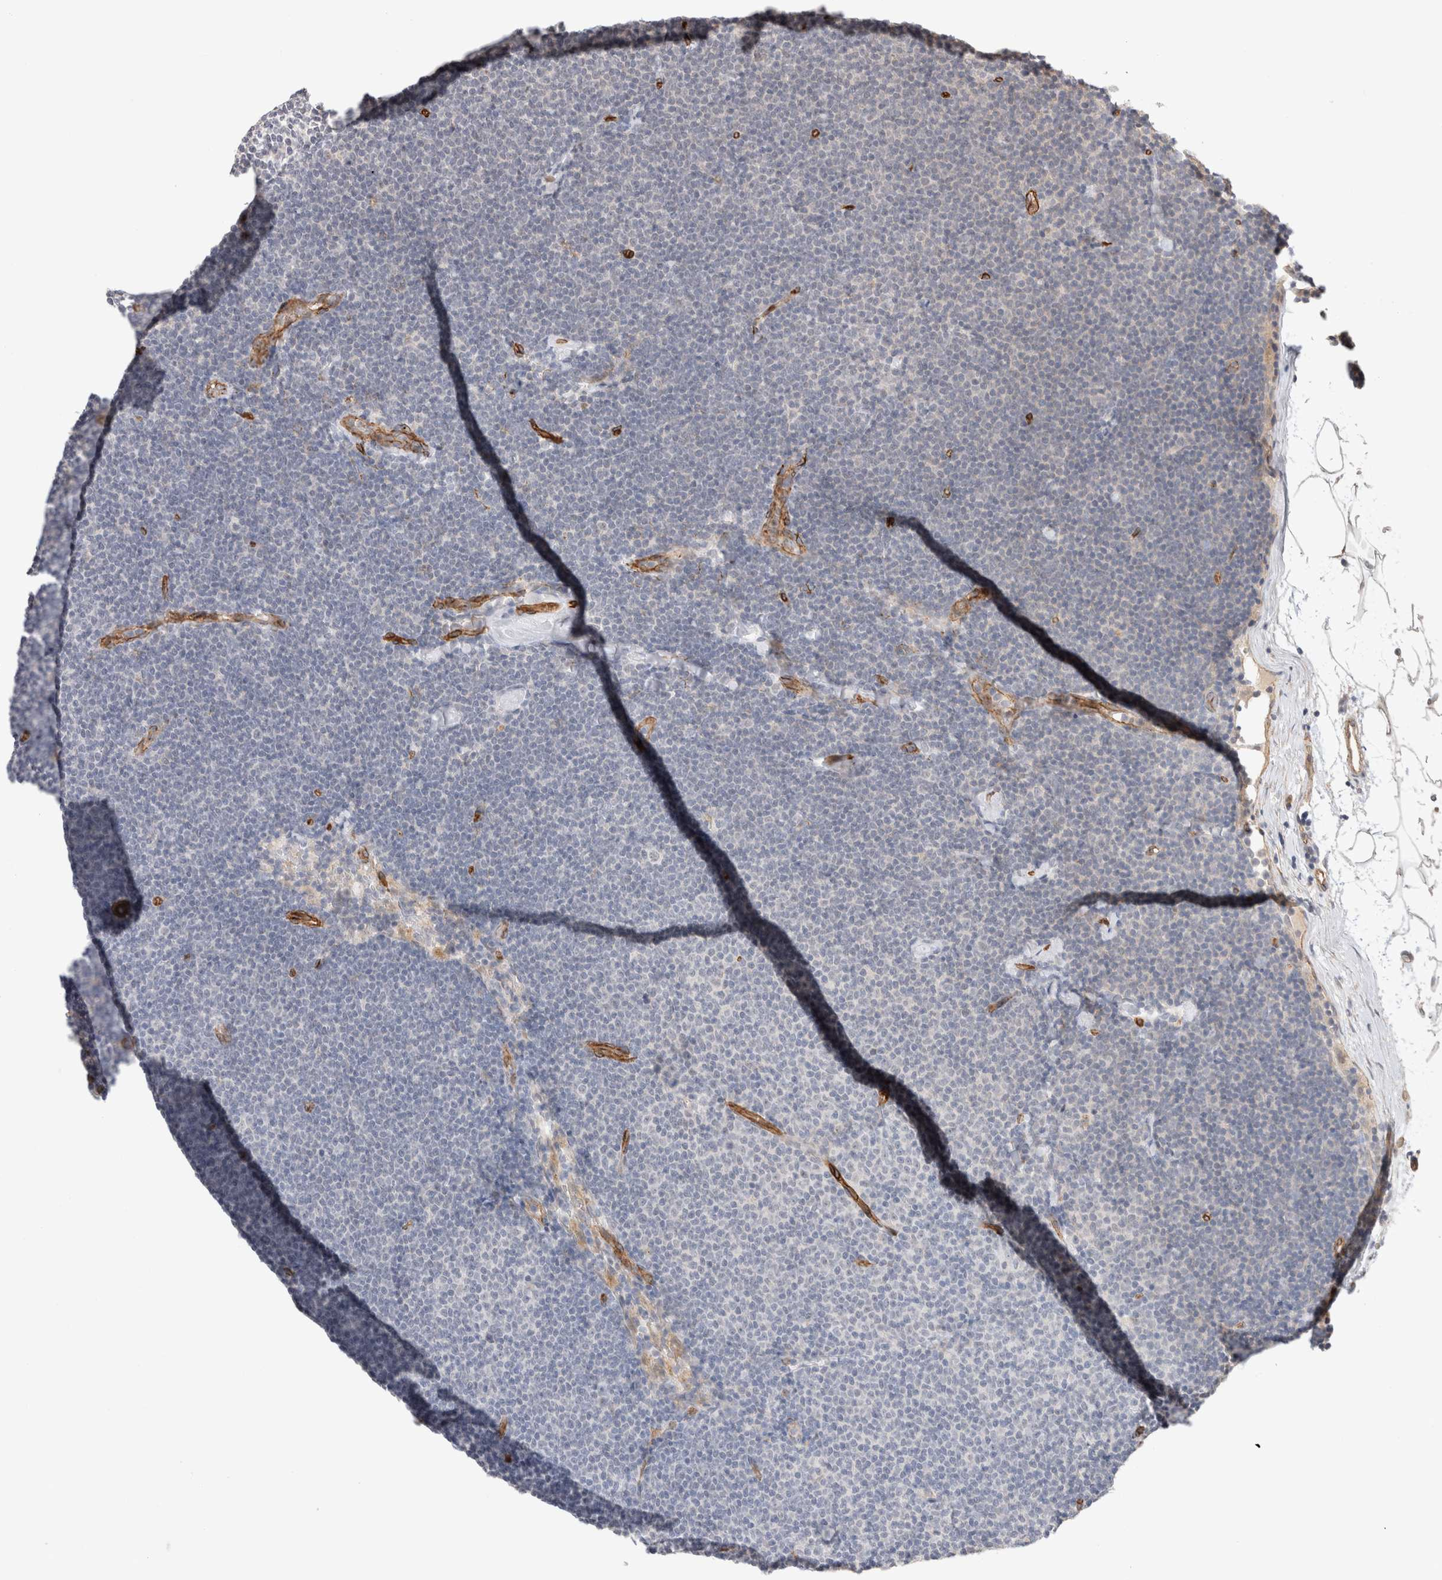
{"staining": {"intensity": "negative", "quantity": "none", "location": "none"}, "tissue": "lymphoma", "cell_type": "Tumor cells", "image_type": "cancer", "snomed": [{"axis": "morphology", "description": "Malignant lymphoma, non-Hodgkin's type, Low grade"}, {"axis": "topography", "description": "Lymph node"}], "caption": "IHC of lymphoma reveals no positivity in tumor cells.", "gene": "CAAP1", "patient": {"sex": "female", "age": 53}}